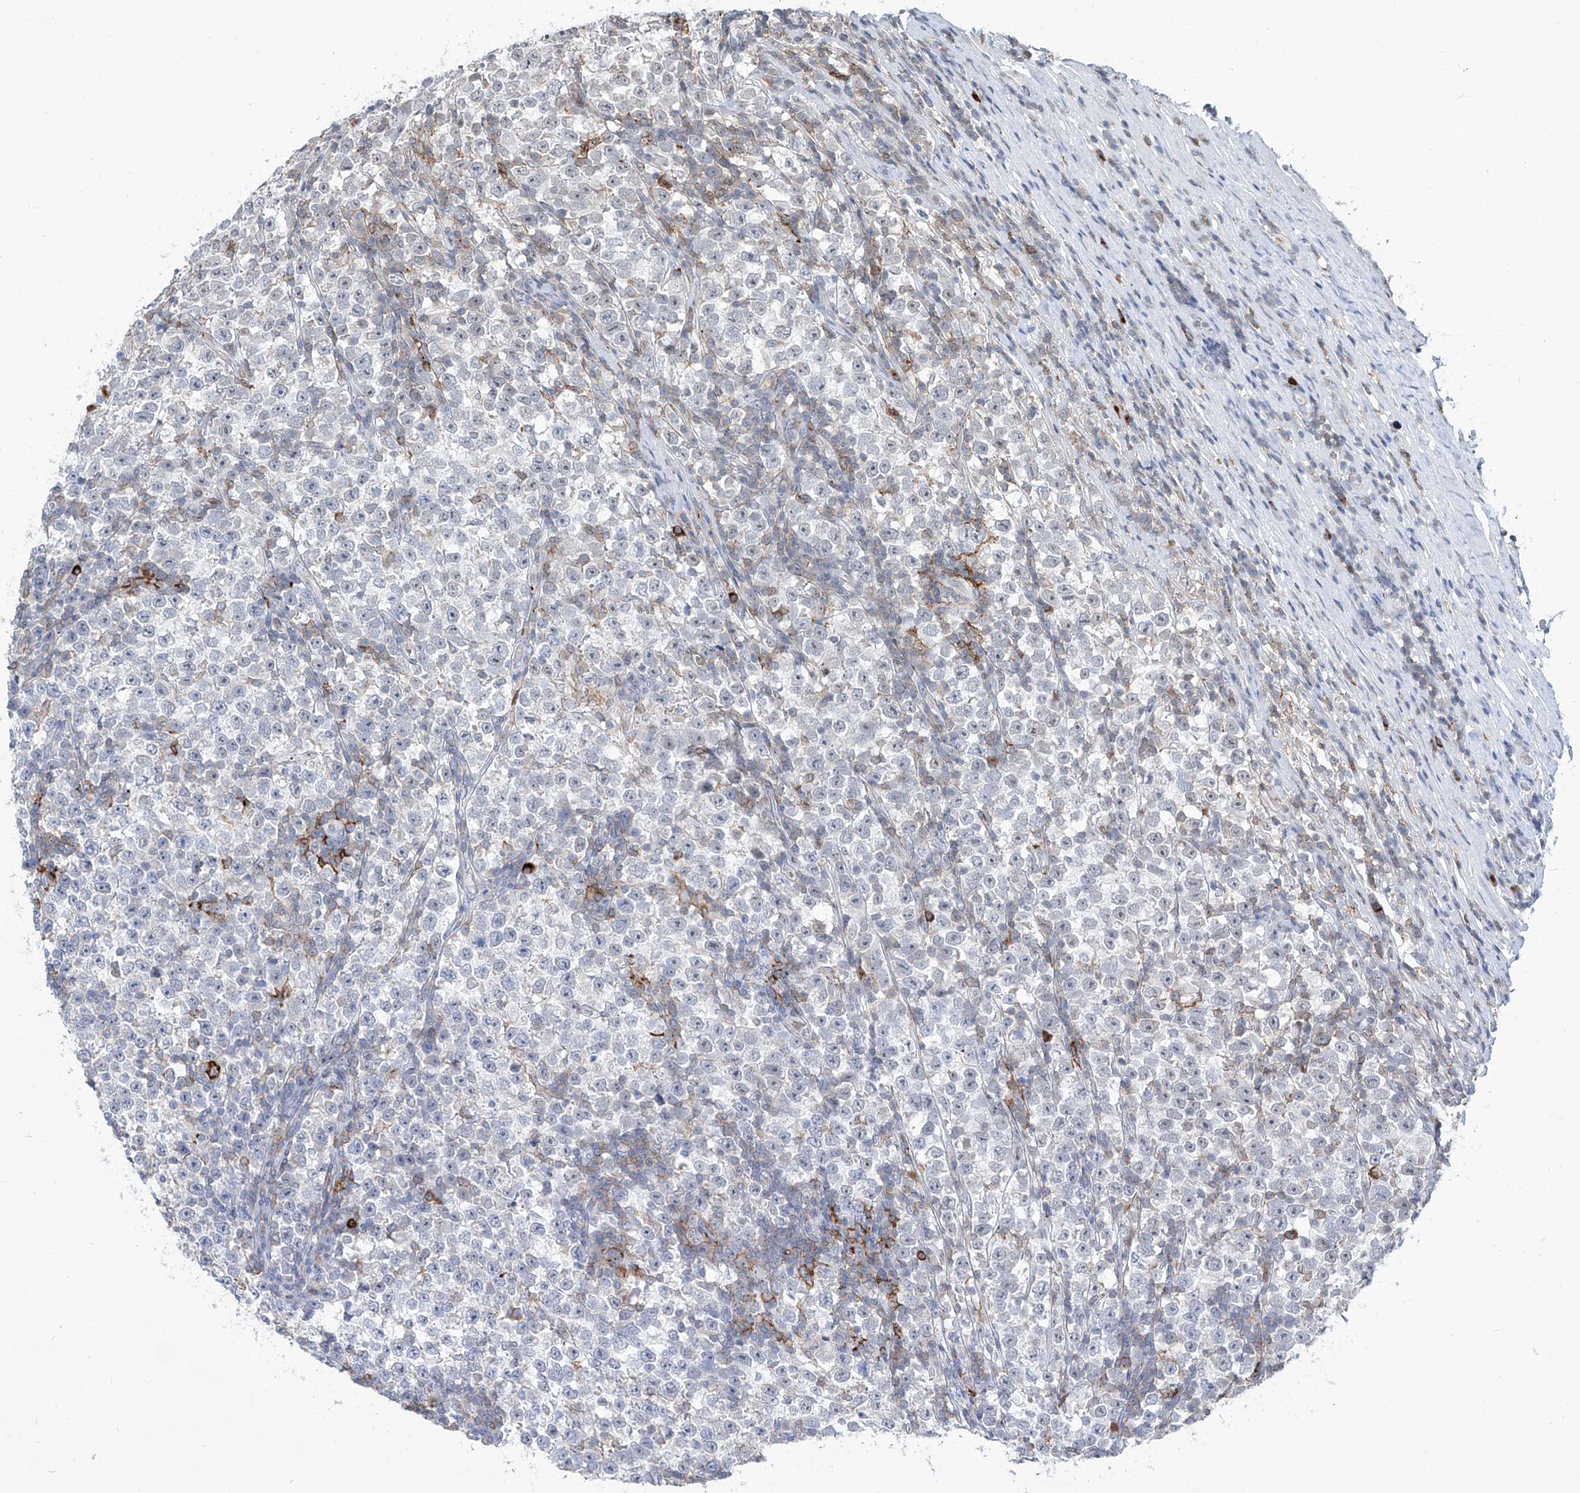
{"staining": {"intensity": "negative", "quantity": "none", "location": "none"}, "tissue": "testis cancer", "cell_type": "Tumor cells", "image_type": "cancer", "snomed": [{"axis": "morphology", "description": "Normal tissue, NOS"}, {"axis": "morphology", "description": "Seminoma, NOS"}, {"axis": "topography", "description": "Testis"}], "caption": "Immunohistochemistry (IHC) image of neoplastic tissue: seminoma (testis) stained with DAB (3,3'-diaminobenzidine) exhibits no significant protein staining in tumor cells. Brightfield microscopy of IHC stained with DAB (brown) and hematoxylin (blue), captured at high magnification.", "gene": "ZBTB48", "patient": {"sex": "male", "age": 43}}